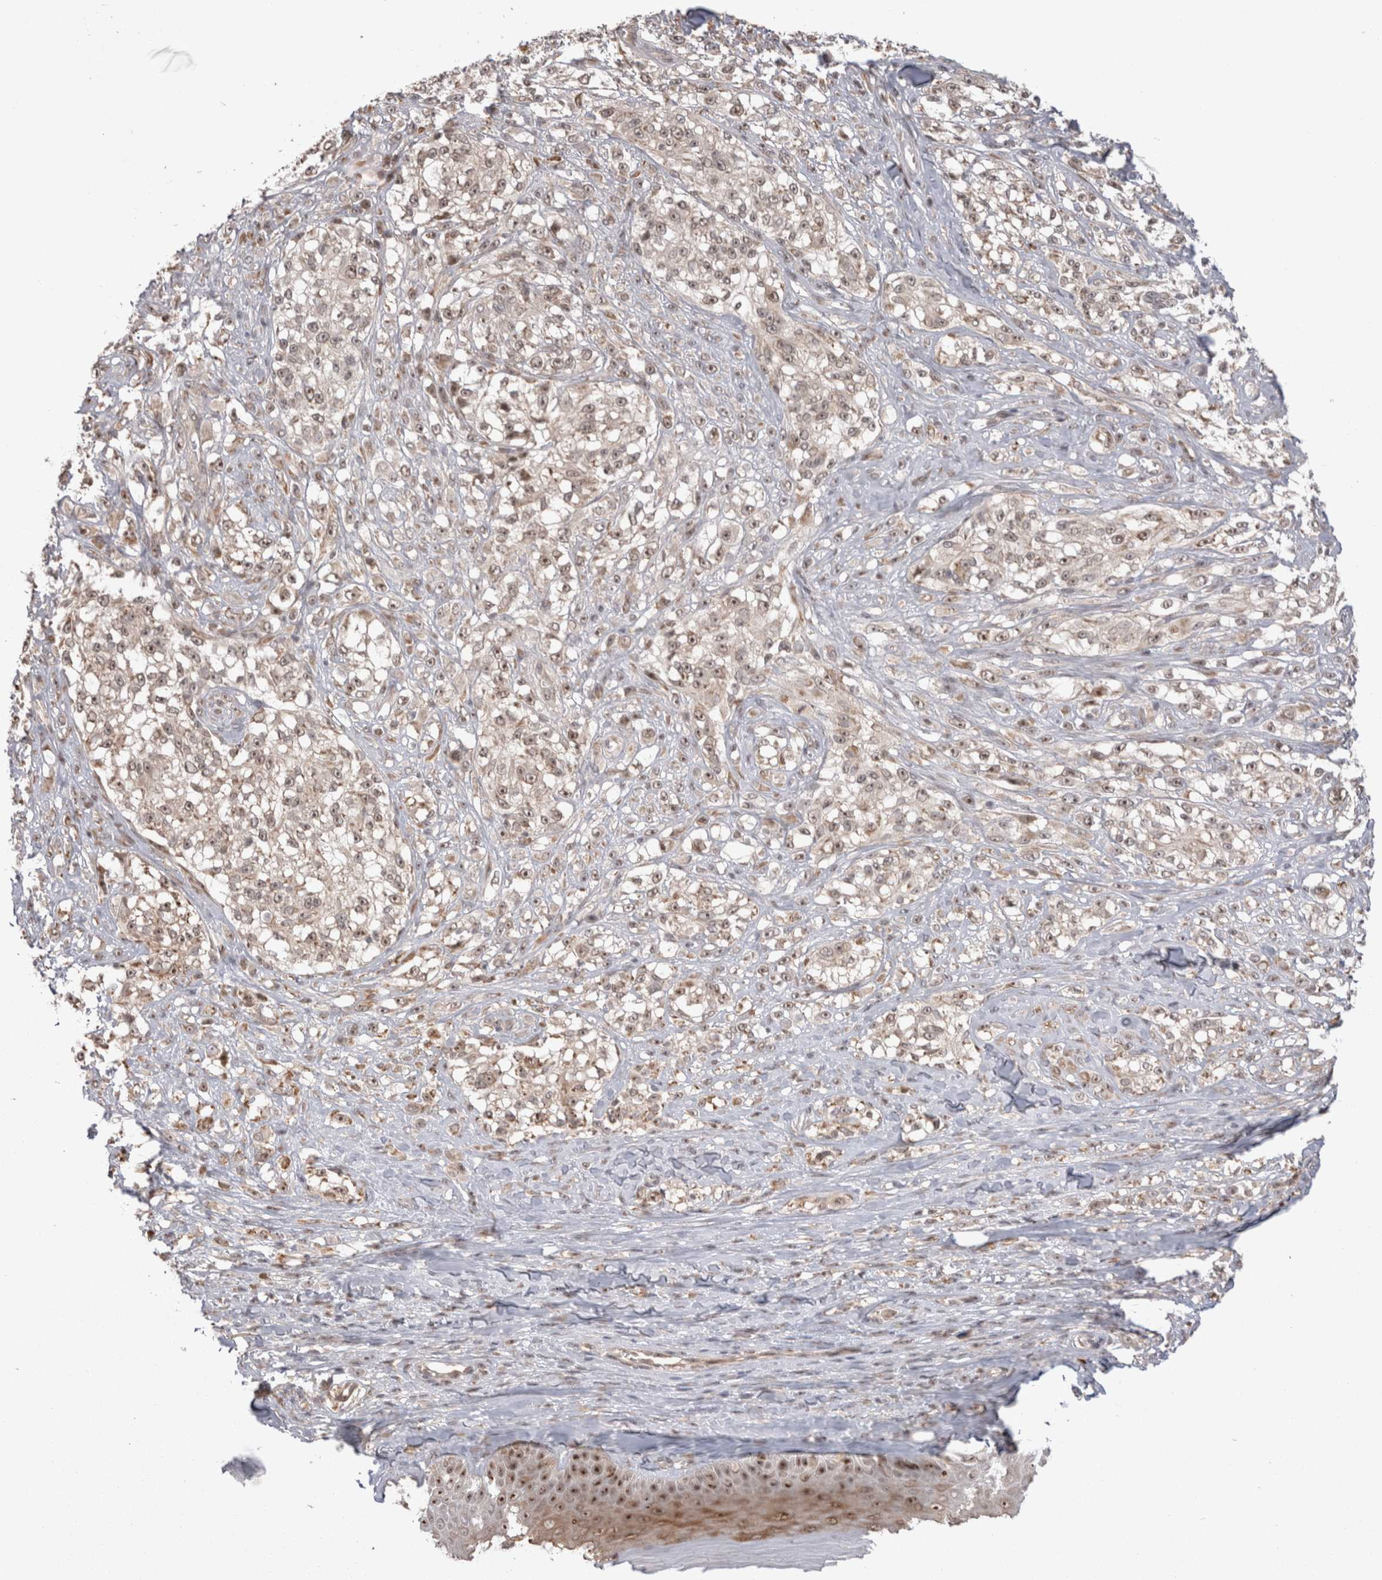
{"staining": {"intensity": "weak", "quantity": ">75%", "location": "cytoplasmic/membranous,nuclear"}, "tissue": "melanoma", "cell_type": "Tumor cells", "image_type": "cancer", "snomed": [{"axis": "morphology", "description": "Malignant melanoma, NOS"}, {"axis": "topography", "description": "Skin of head"}], "caption": "Approximately >75% of tumor cells in human malignant melanoma reveal weak cytoplasmic/membranous and nuclear protein staining as visualized by brown immunohistochemical staining.", "gene": "EXOSC4", "patient": {"sex": "male", "age": 83}}